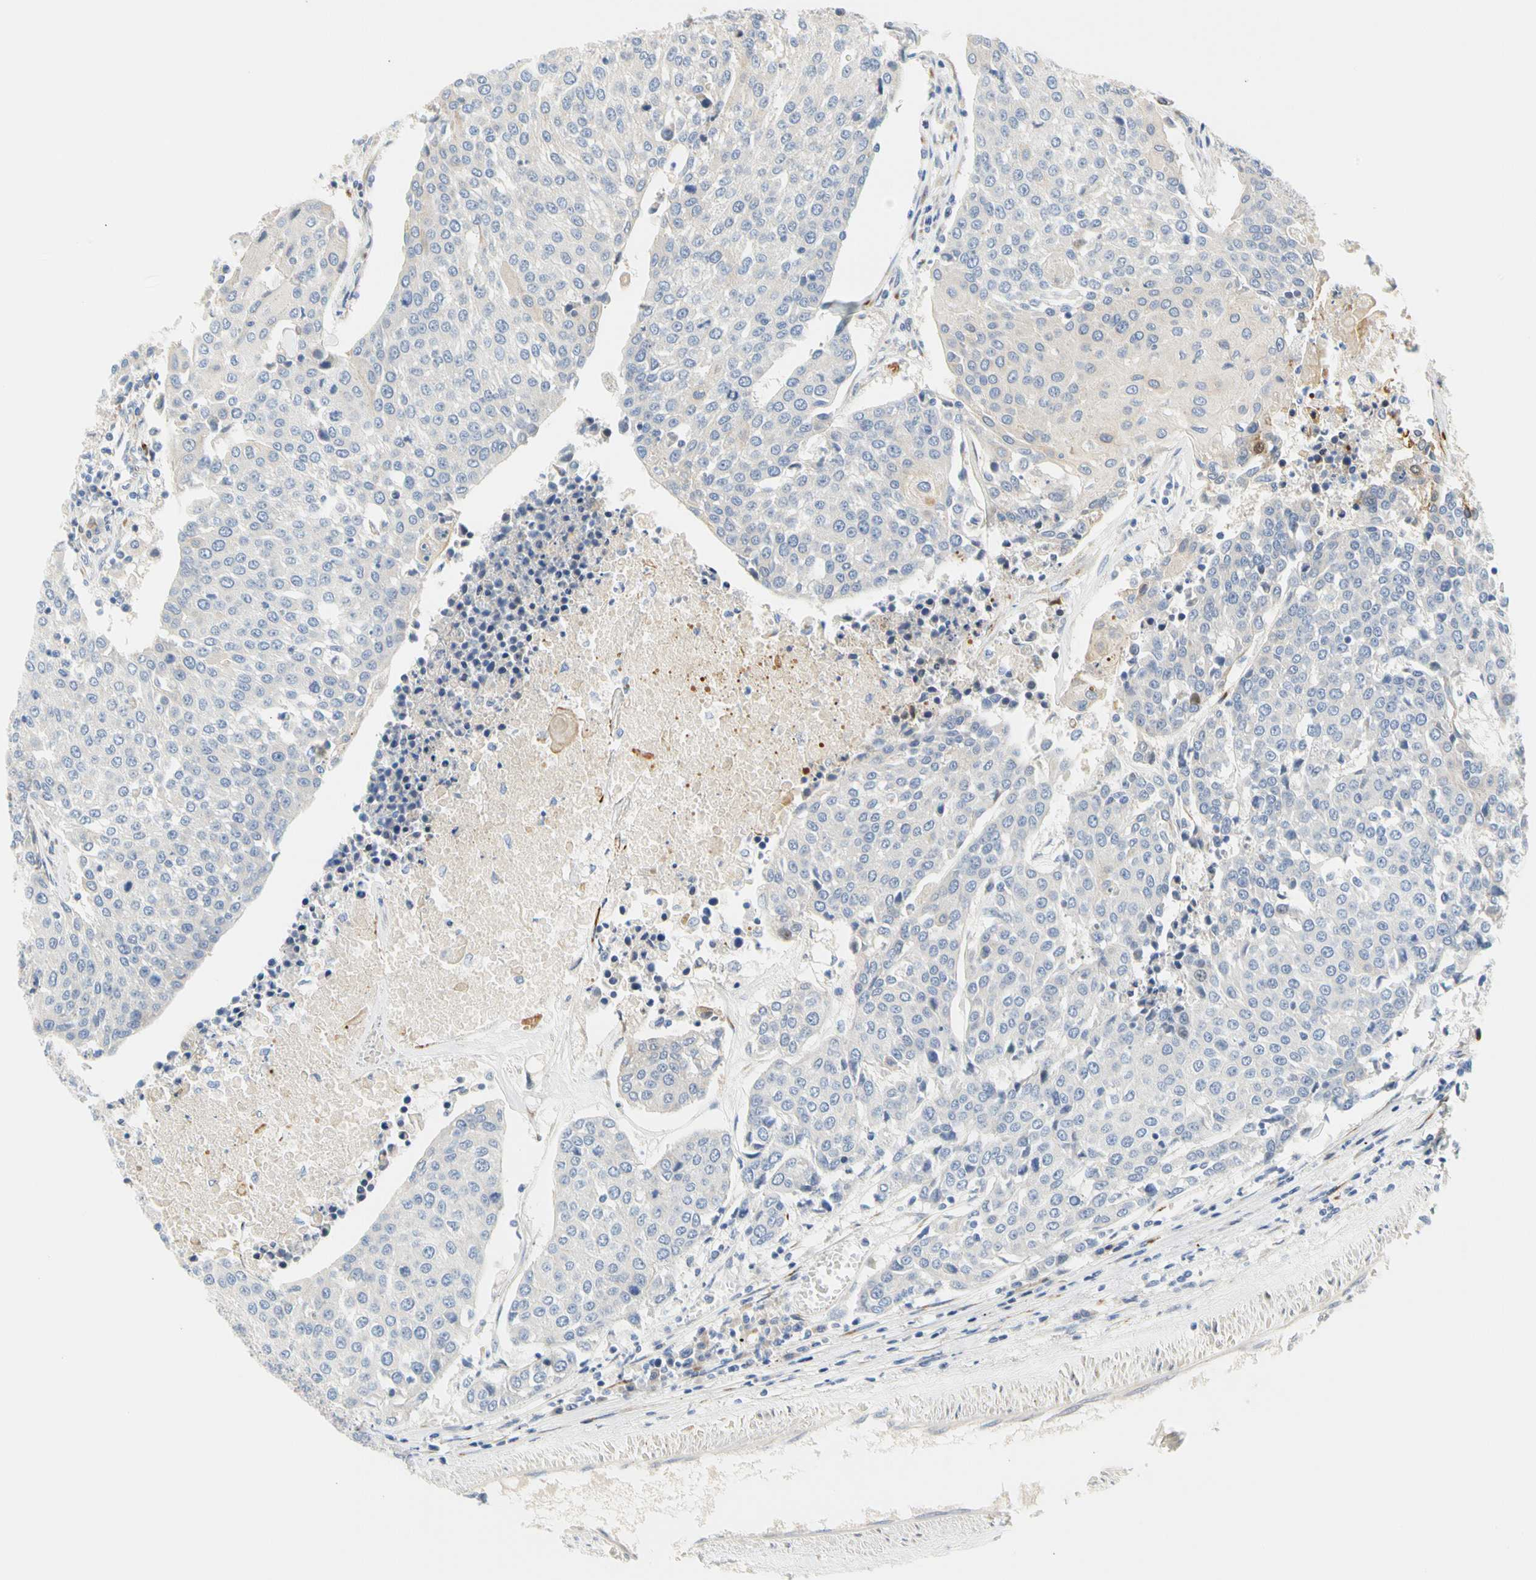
{"staining": {"intensity": "negative", "quantity": "none", "location": "none"}, "tissue": "urothelial cancer", "cell_type": "Tumor cells", "image_type": "cancer", "snomed": [{"axis": "morphology", "description": "Urothelial carcinoma, High grade"}, {"axis": "topography", "description": "Urinary bladder"}], "caption": "IHC of human urothelial cancer reveals no staining in tumor cells.", "gene": "ZNF236", "patient": {"sex": "female", "age": 85}}